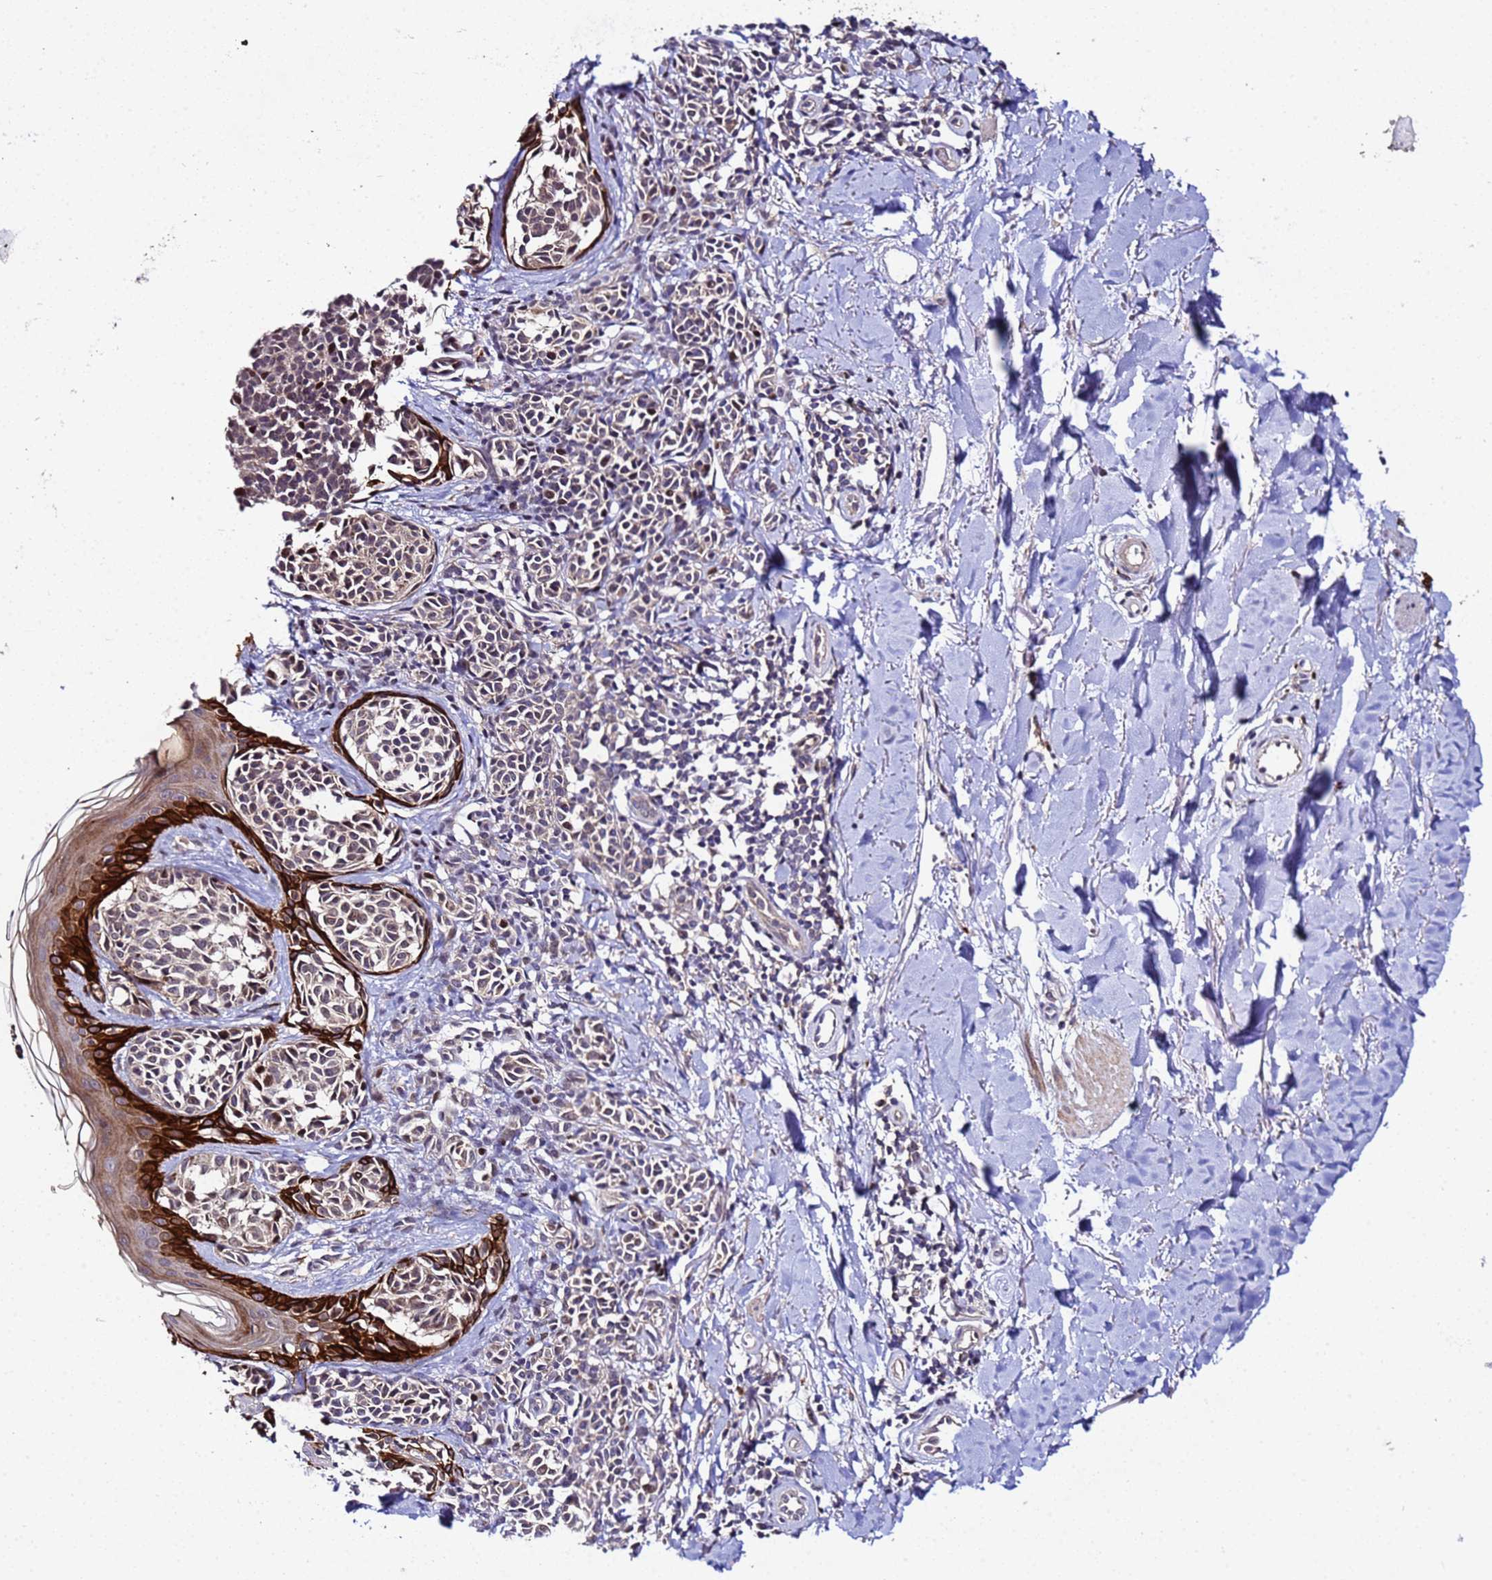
{"staining": {"intensity": "weak", "quantity": "25%-75%", "location": "cytoplasmic/membranous"}, "tissue": "melanoma", "cell_type": "Tumor cells", "image_type": "cancer", "snomed": [{"axis": "morphology", "description": "Malignant melanoma, NOS"}, {"axis": "topography", "description": "Skin of upper extremity"}], "caption": "Immunohistochemistry (IHC) photomicrograph of human malignant melanoma stained for a protein (brown), which reveals low levels of weak cytoplasmic/membranous positivity in approximately 25%-75% of tumor cells.", "gene": "PLXDC2", "patient": {"sex": "male", "age": 40}}